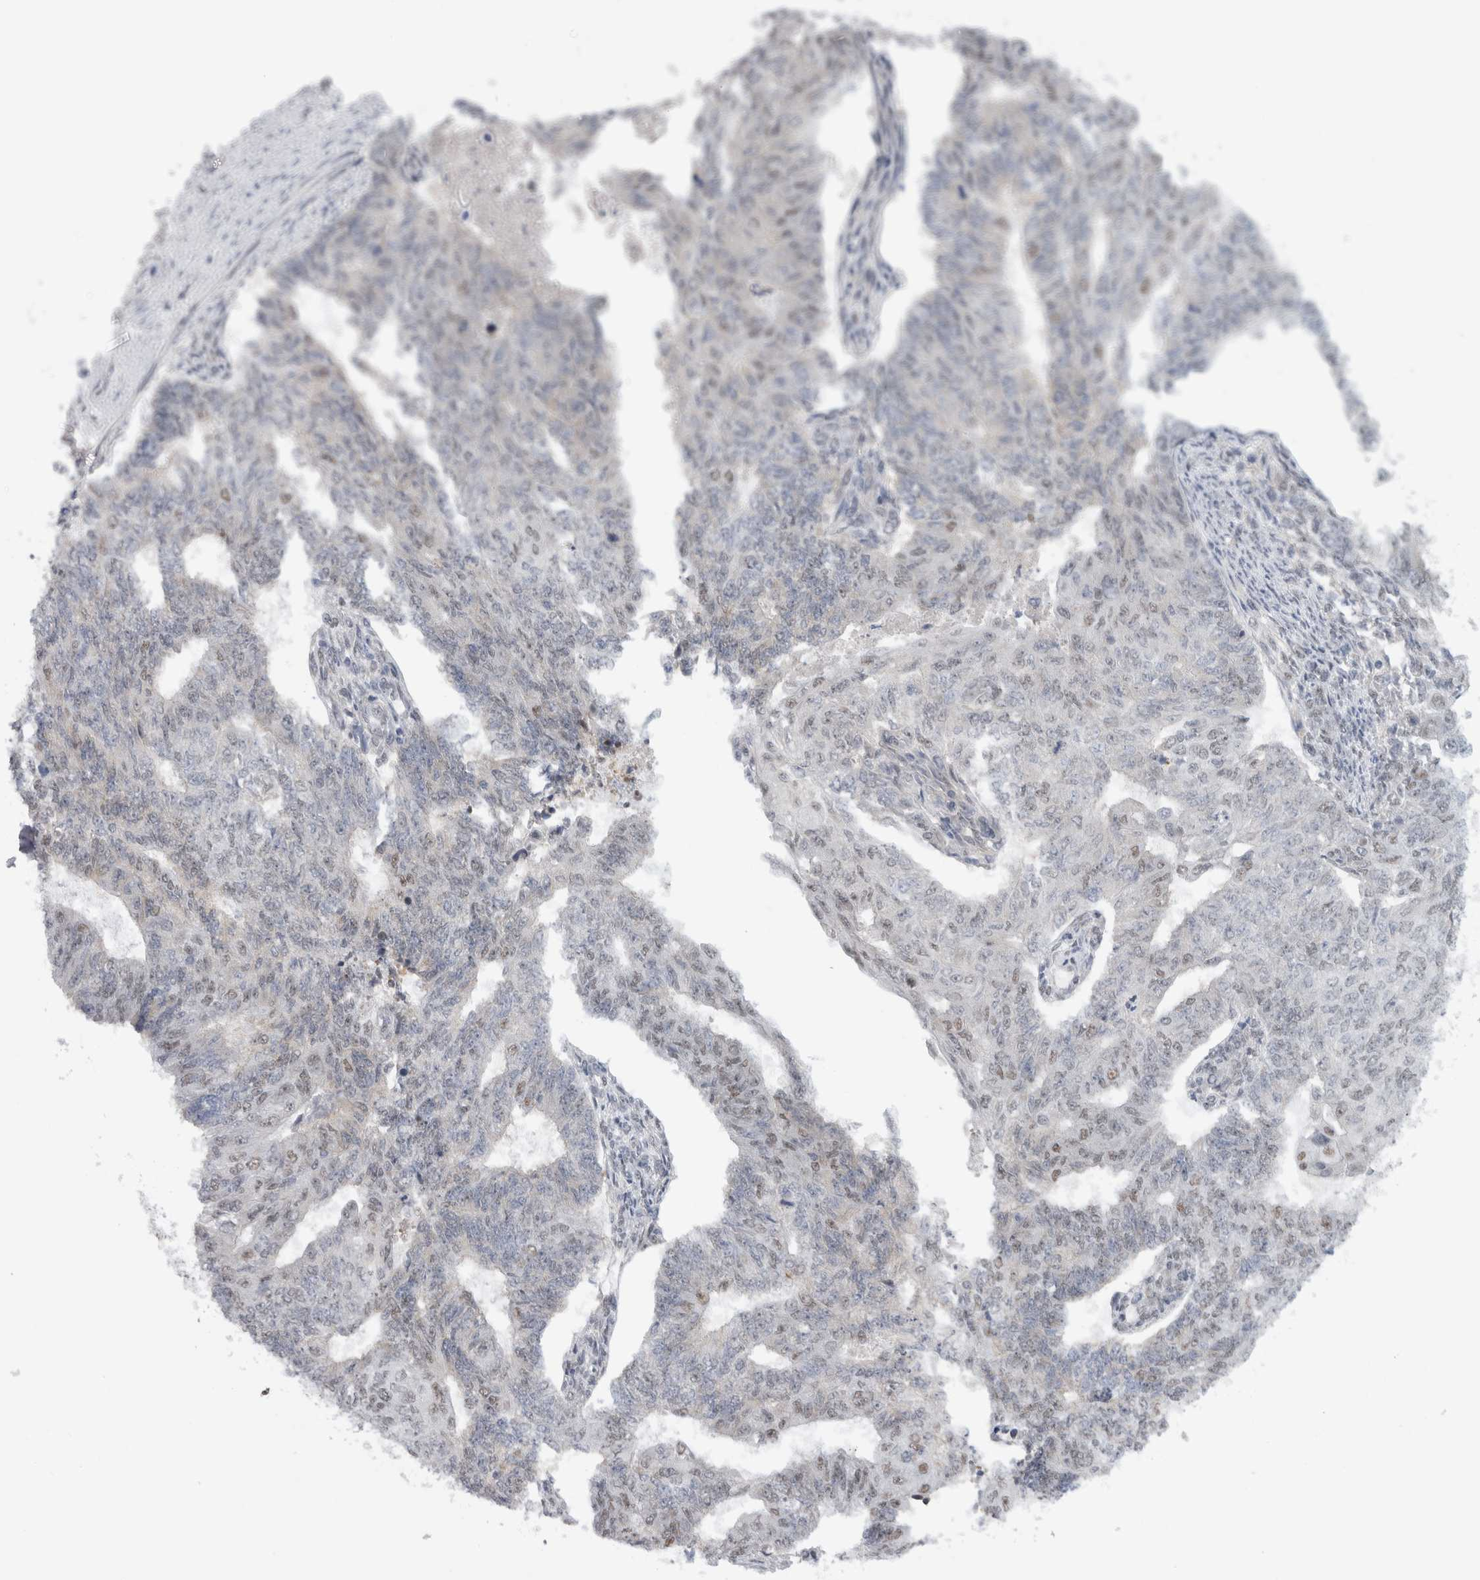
{"staining": {"intensity": "weak", "quantity": "<25%", "location": "nuclear"}, "tissue": "endometrial cancer", "cell_type": "Tumor cells", "image_type": "cancer", "snomed": [{"axis": "morphology", "description": "Adenocarcinoma, NOS"}, {"axis": "topography", "description": "Endometrium"}], "caption": "Photomicrograph shows no protein positivity in tumor cells of adenocarcinoma (endometrial) tissue. The staining was performed using DAB (3,3'-diaminobenzidine) to visualize the protein expression in brown, while the nuclei were stained in blue with hematoxylin (Magnification: 20x).", "gene": "API5", "patient": {"sex": "female", "age": 32}}